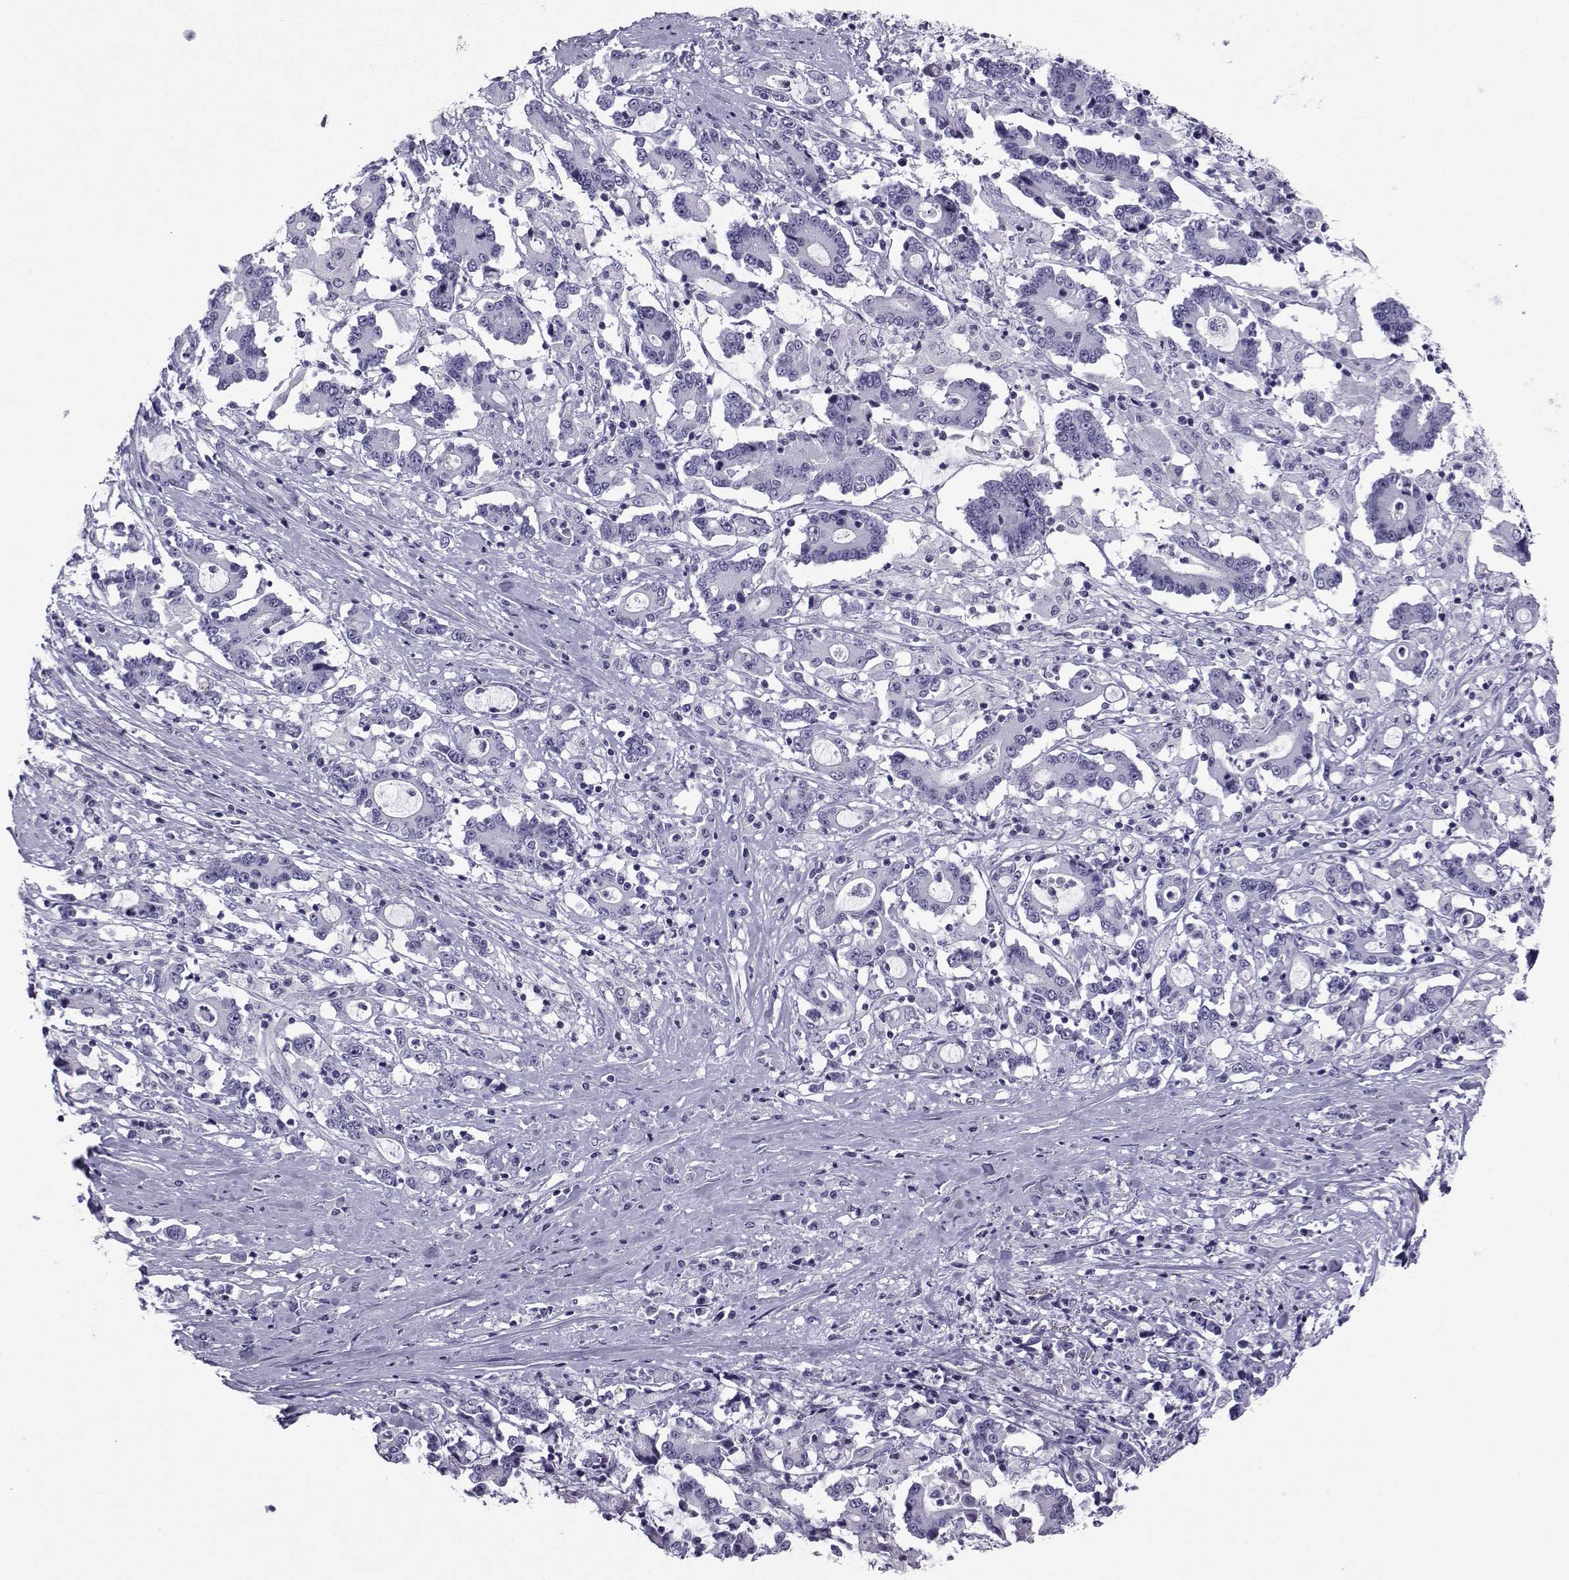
{"staining": {"intensity": "negative", "quantity": "none", "location": "none"}, "tissue": "stomach cancer", "cell_type": "Tumor cells", "image_type": "cancer", "snomed": [{"axis": "morphology", "description": "Adenocarcinoma, NOS"}, {"axis": "topography", "description": "Stomach, upper"}], "caption": "IHC histopathology image of neoplastic tissue: human stomach cancer (adenocarcinoma) stained with DAB (3,3'-diaminobenzidine) exhibits no significant protein positivity in tumor cells.", "gene": "SST", "patient": {"sex": "male", "age": 68}}